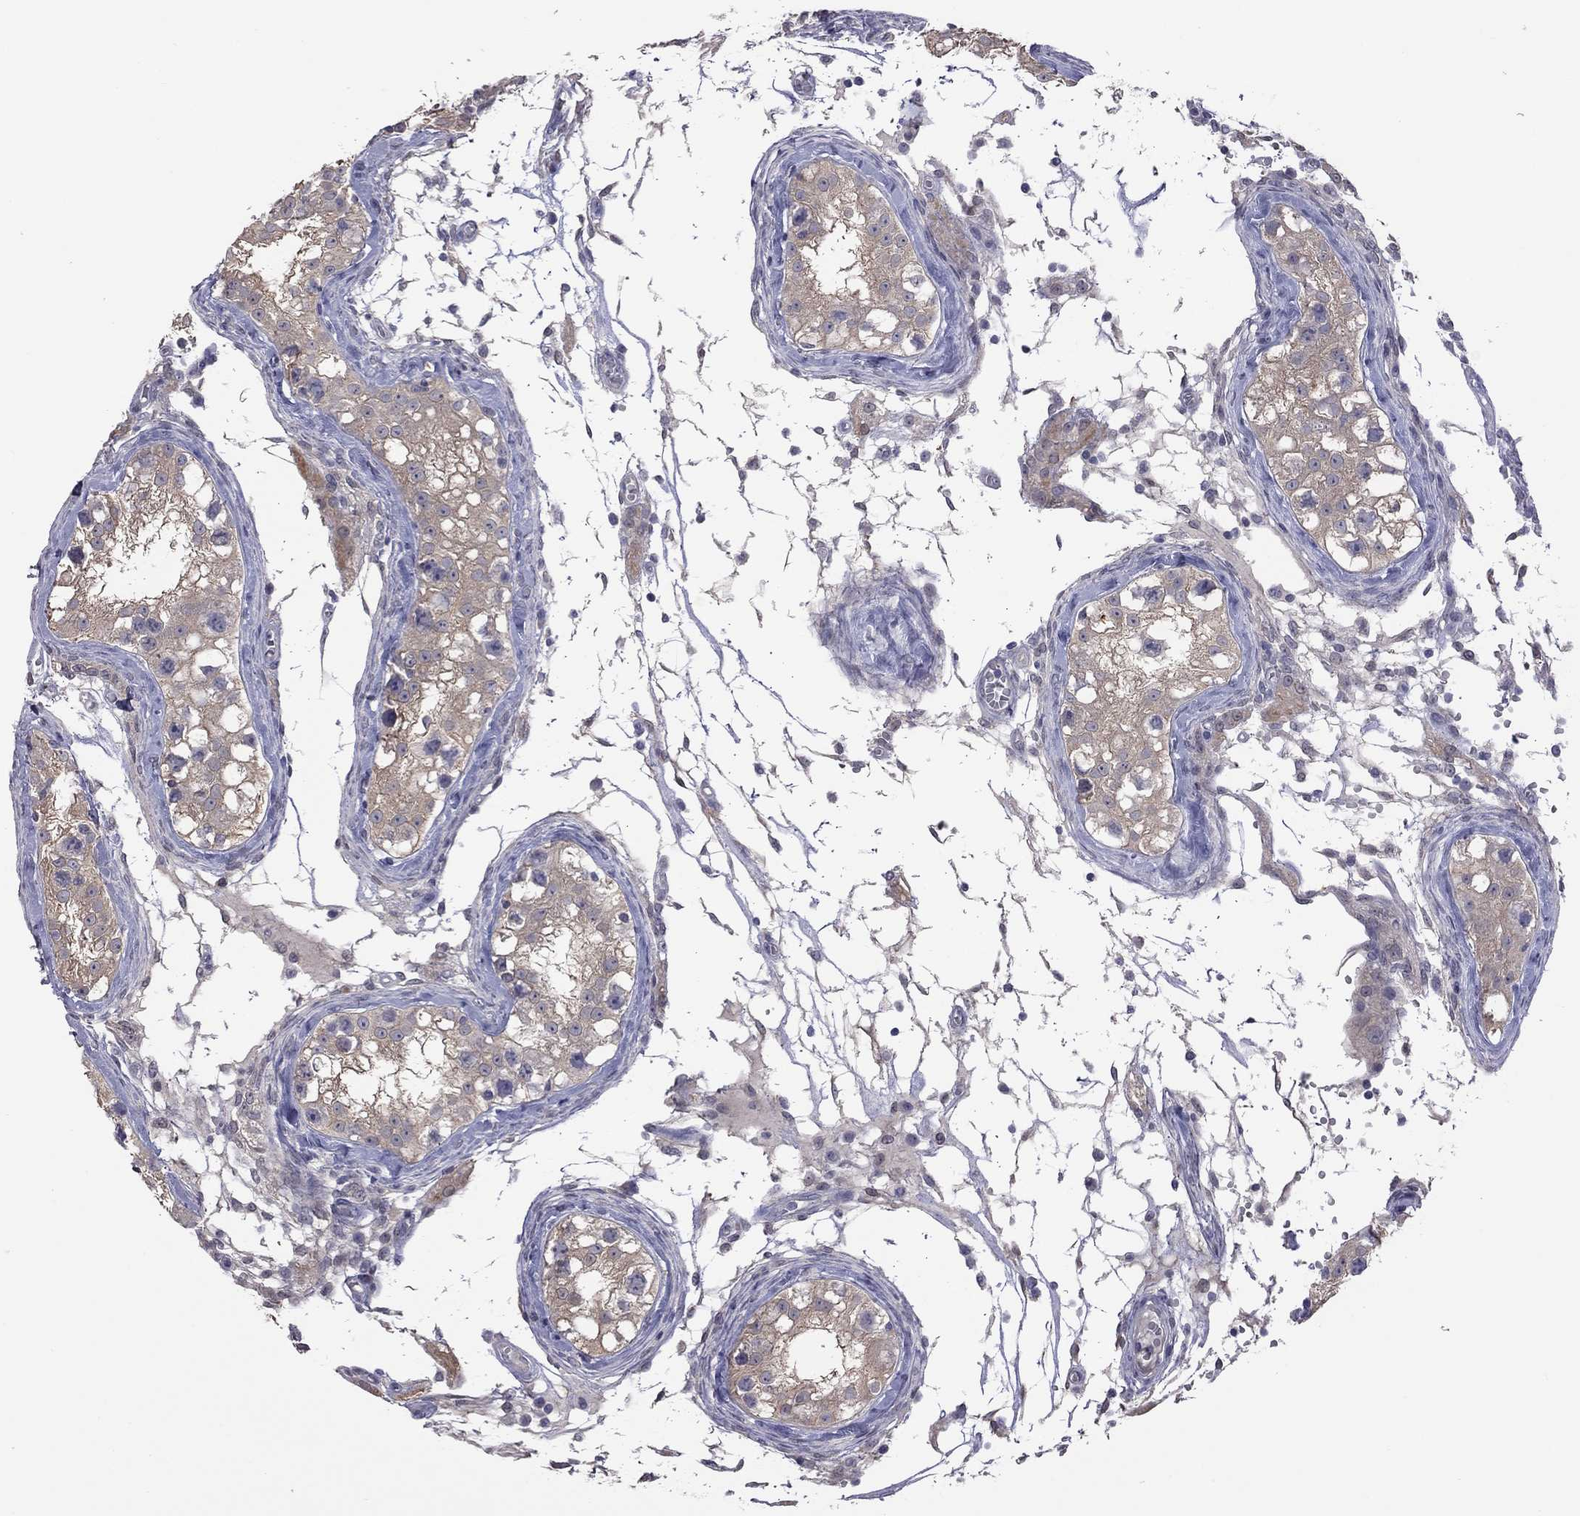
{"staining": {"intensity": "weak", "quantity": "25%-75%", "location": "cytoplasmic/membranous"}, "tissue": "testis cancer", "cell_type": "Tumor cells", "image_type": "cancer", "snomed": [{"axis": "morphology", "description": "Carcinoma, Embryonal, NOS"}, {"axis": "topography", "description": "Testis"}], "caption": "Immunohistochemistry image of testis cancer (embryonal carcinoma) stained for a protein (brown), which reveals low levels of weak cytoplasmic/membranous positivity in about 25%-75% of tumor cells.", "gene": "HYLS1", "patient": {"sex": "male", "age": 23}}